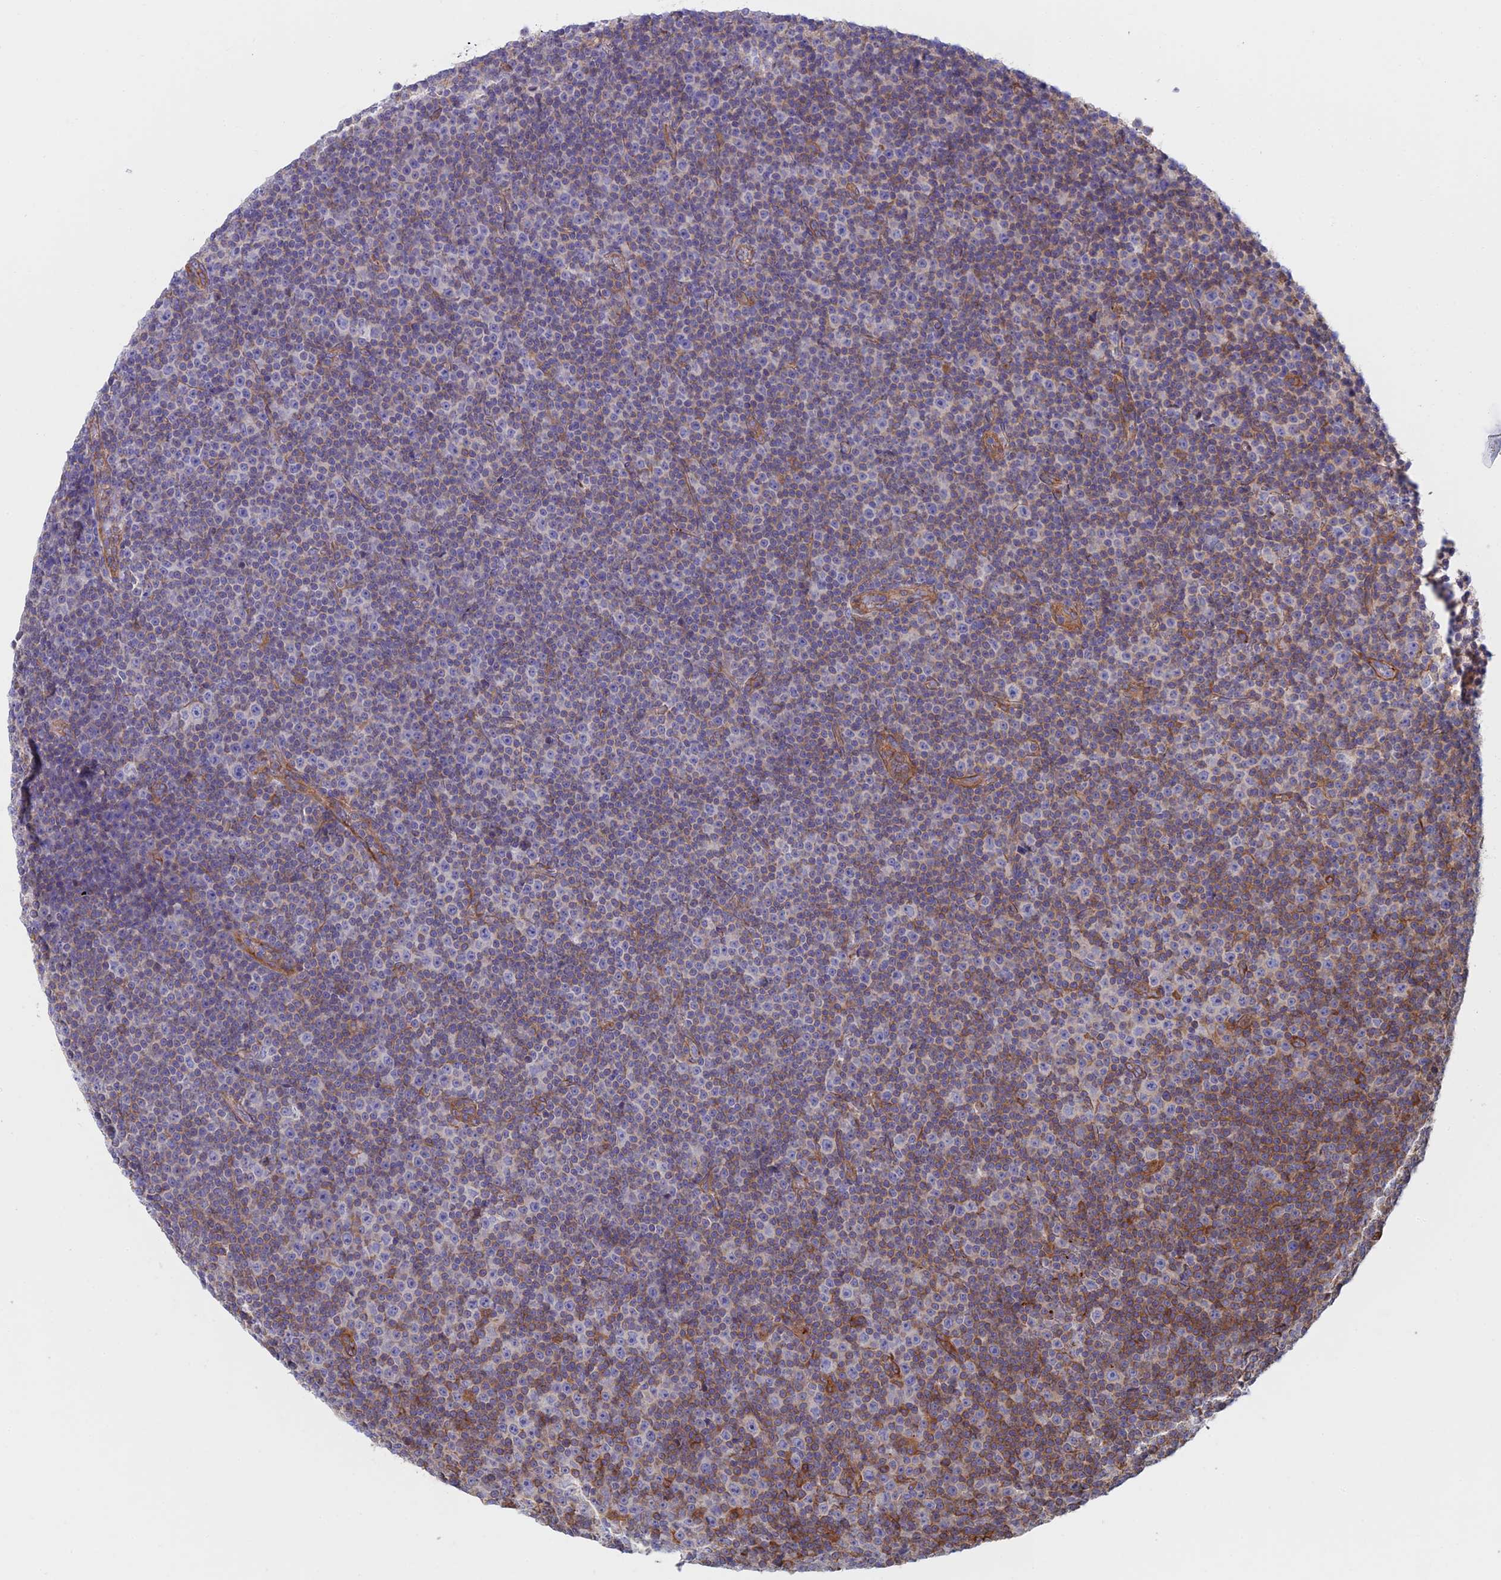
{"staining": {"intensity": "moderate", "quantity": "<25%", "location": "cytoplasmic/membranous"}, "tissue": "lymphoma", "cell_type": "Tumor cells", "image_type": "cancer", "snomed": [{"axis": "morphology", "description": "Malignant lymphoma, non-Hodgkin's type, Low grade"}, {"axis": "topography", "description": "Lymph node"}], "caption": "This image reveals IHC staining of lymphoma, with low moderate cytoplasmic/membranous positivity in about <25% of tumor cells.", "gene": "PAK4", "patient": {"sex": "female", "age": 67}}